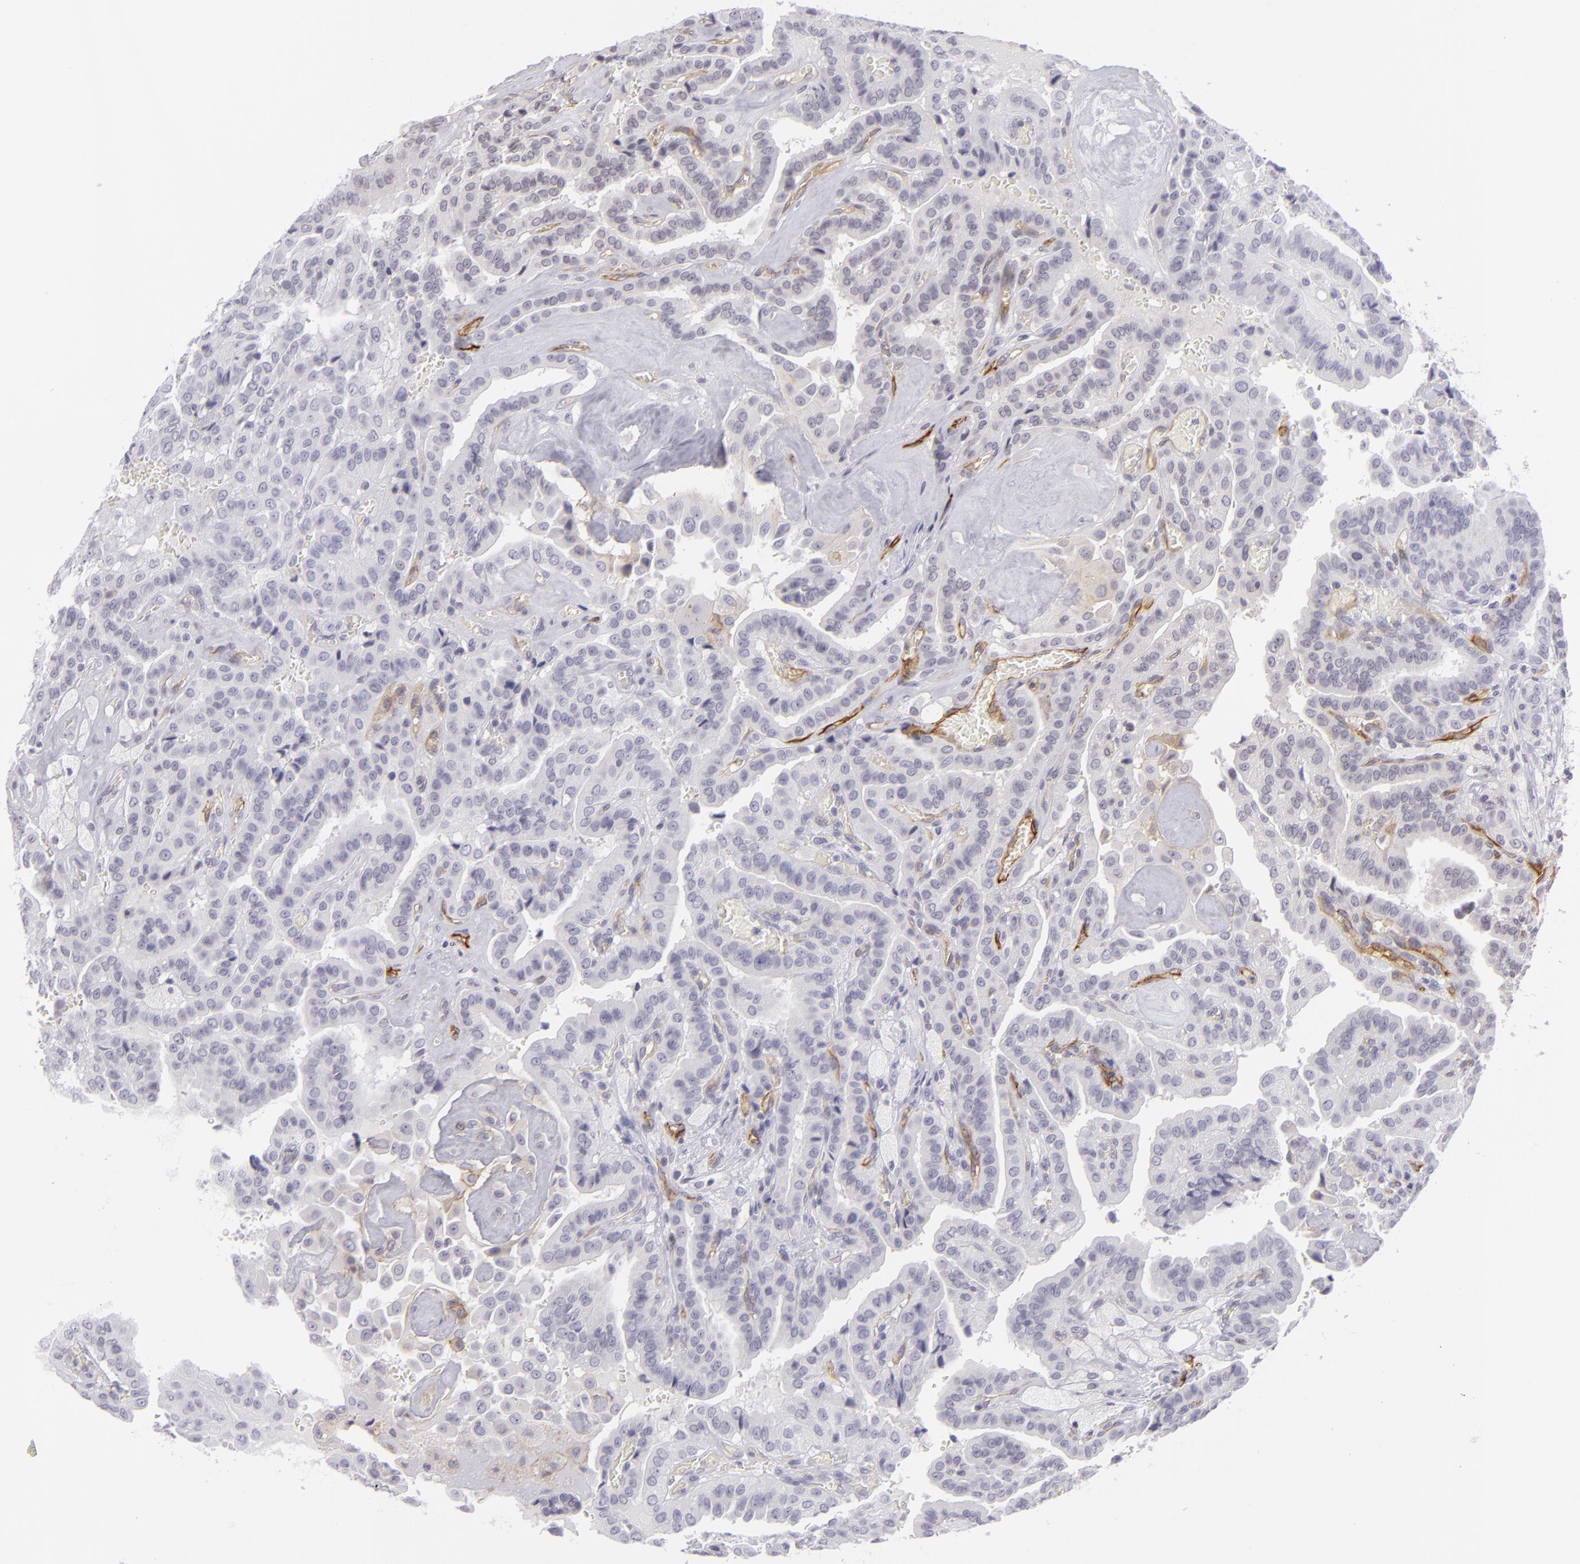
{"staining": {"intensity": "negative", "quantity": "none", "location": "none"}, "tissue": "thyroid cancer", "cell_type": "Tumor cells", "image_type": "cancer", "snomed": [{"axis": "morphology", "description": "Papillary adenocarcinoma, NOS"}, {"axis": "topography", "description": "Thyroid gland"}], "caption": "This micrograph is of thyroid papillary adenocarcinoma stained with IHC to label a protein in brown with the nuclei are counter-stained blue. There is no expression in tumor cells.", "gene": "THBD", "patient": {"sex": "male", "age": 87}}